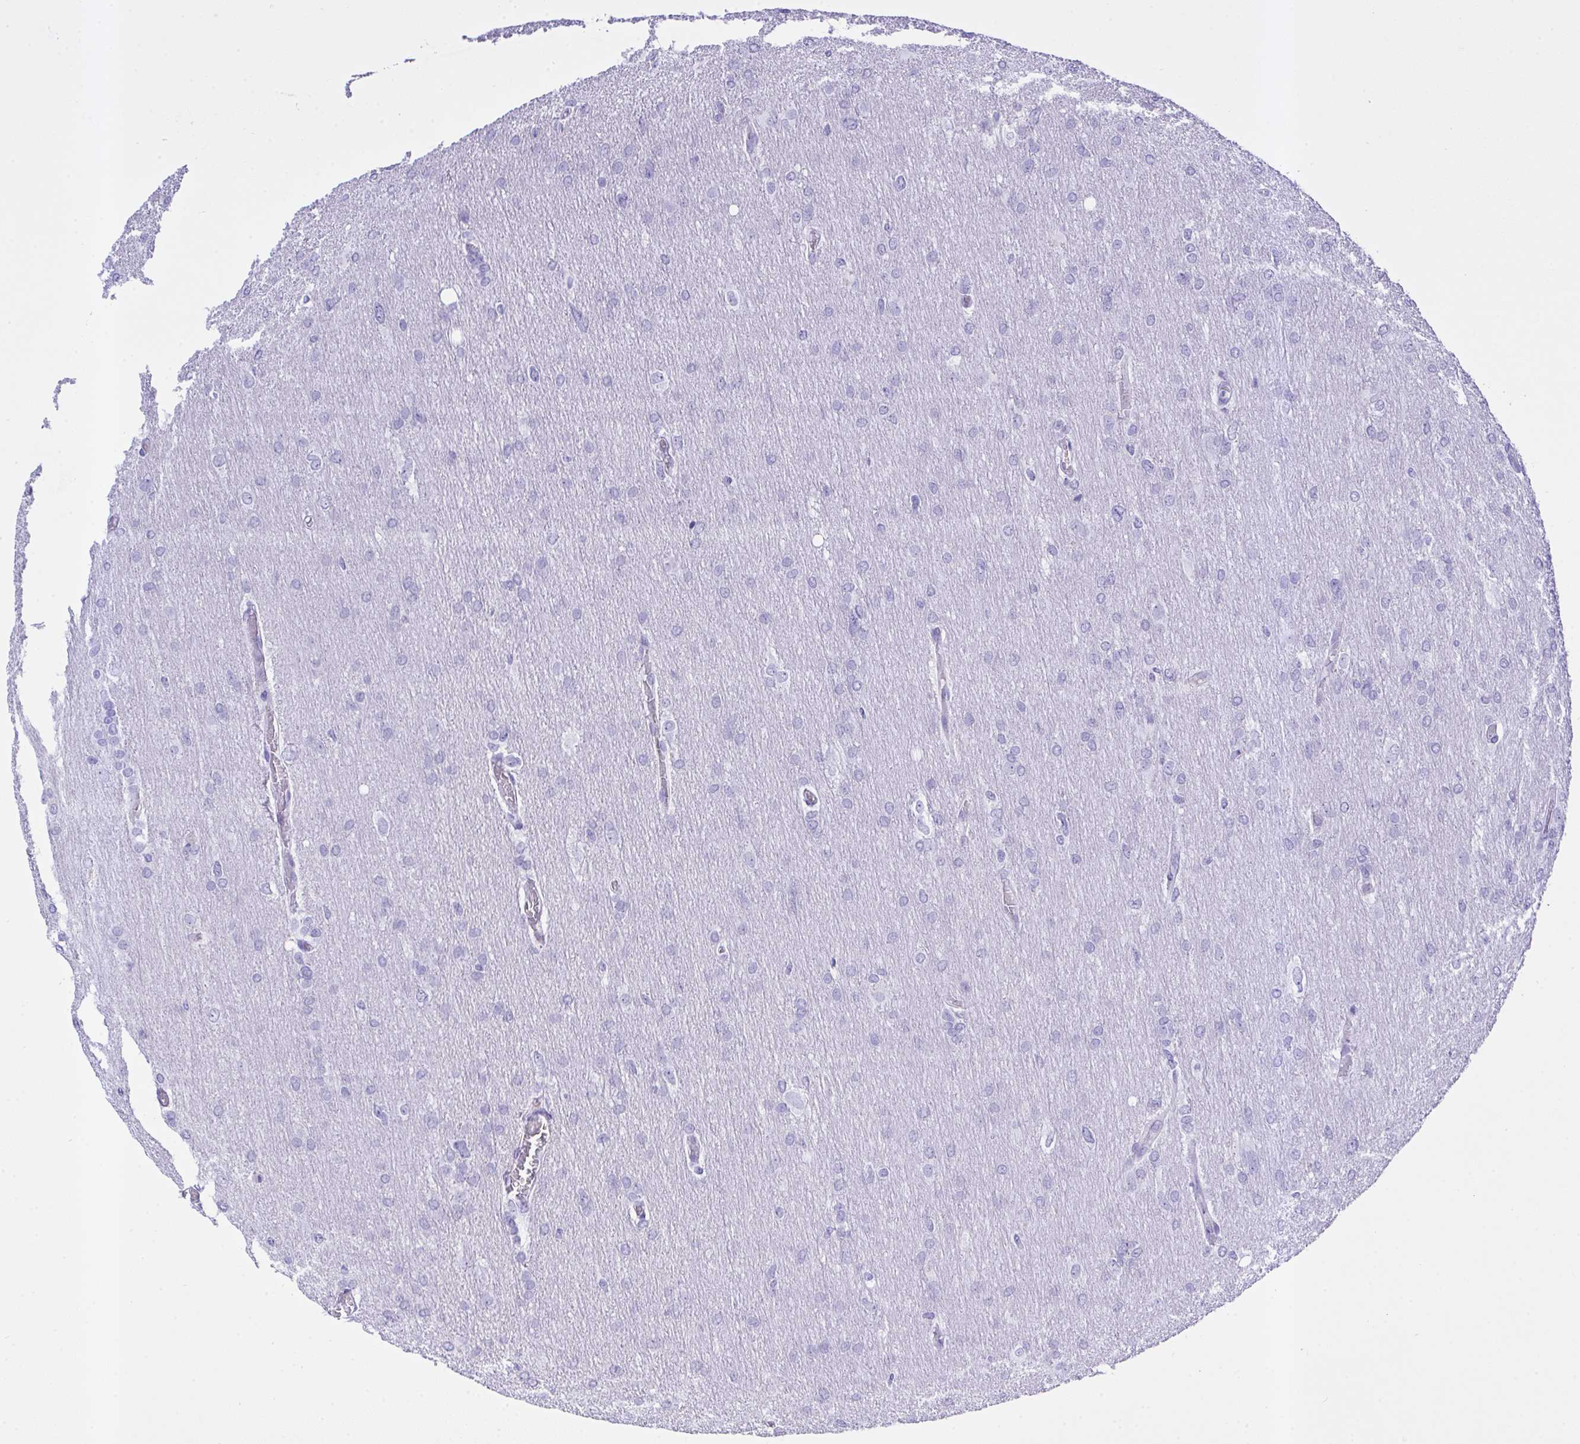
{"staining": {"intensity": "negative", "quantity": "none", "location": "none"}, "tissue": "glioma", "cell_type": "Tumor cells", "image_type": "cancer", "snomed": [{"axis": "morphology", "description": "Glioma, malignant, High grade"}, {"axis": "topography", "description": "Brain"}], "caption": "The micrograph demonstrates no staining of tumor cells in glioma.", "gene": "AKR1D1", "patient": {"sex": "male", "age": 53}}